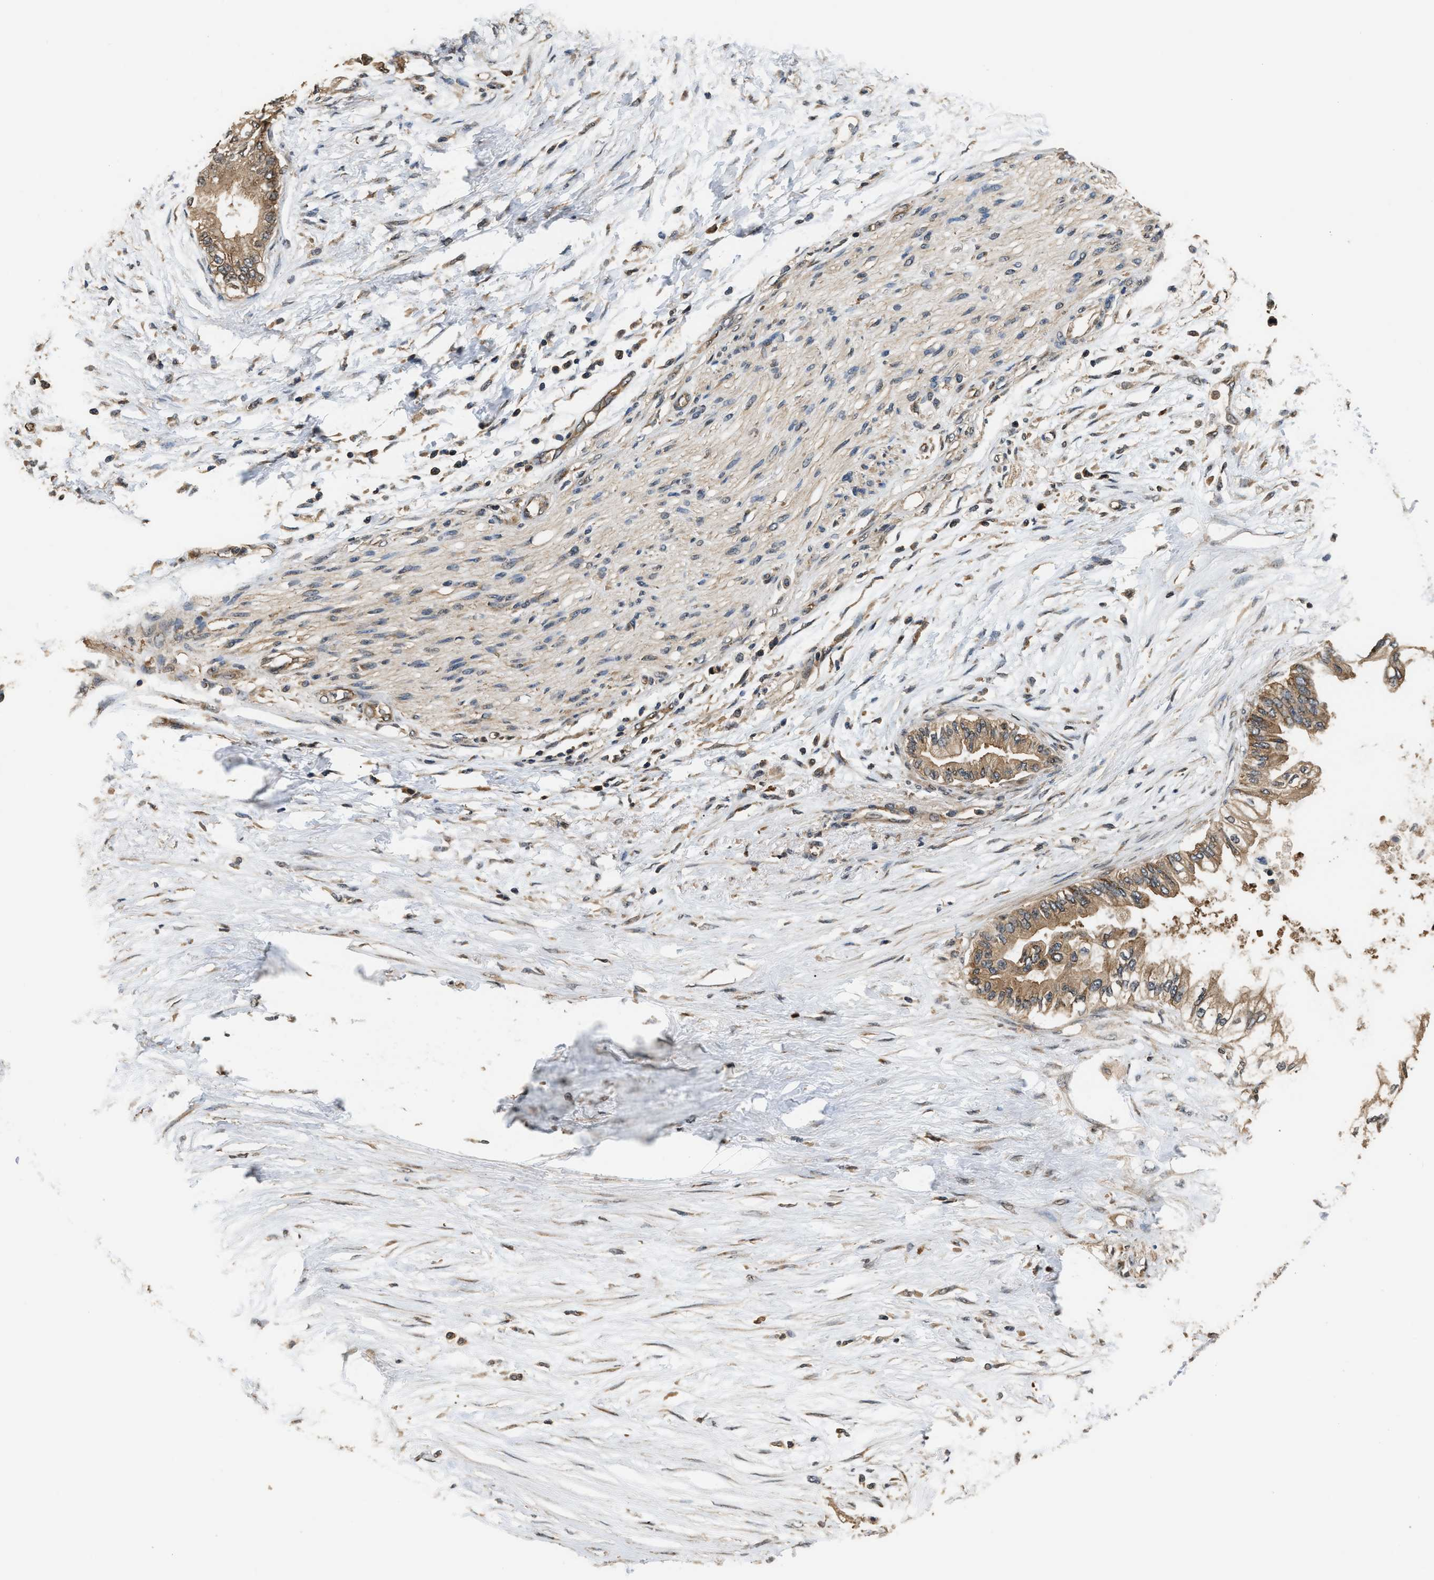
{"staining": {"intensity": "moderate", "quantity": ">75%", "location": "cytoplasmic/membranous"}, "tissue": "pancreatic cancer", "cell_type": "Tumor cells", "image_type": "cancer", "snomed": [{"axis": "morphology", "description": "Normal tissue, NOS"}, {"axis": "morphology", "description": "Adenocarcinoma, NOS"}, {"axis": "topography", "description": "Pancreas"}, {"axis": "topography", "description": "Duodenum"}], "caption": "Pancreatic cancer was stained to show a protein in brown. There is medium levels of moderate cytoplasmic/membranous staining in approximately >75% of tumor cells. Immunohistochemistry stains the protein in brown and the nuclei are stained blue.", "gene": "DNAJC2", "patient": {"sex": "female", "age": 60}}